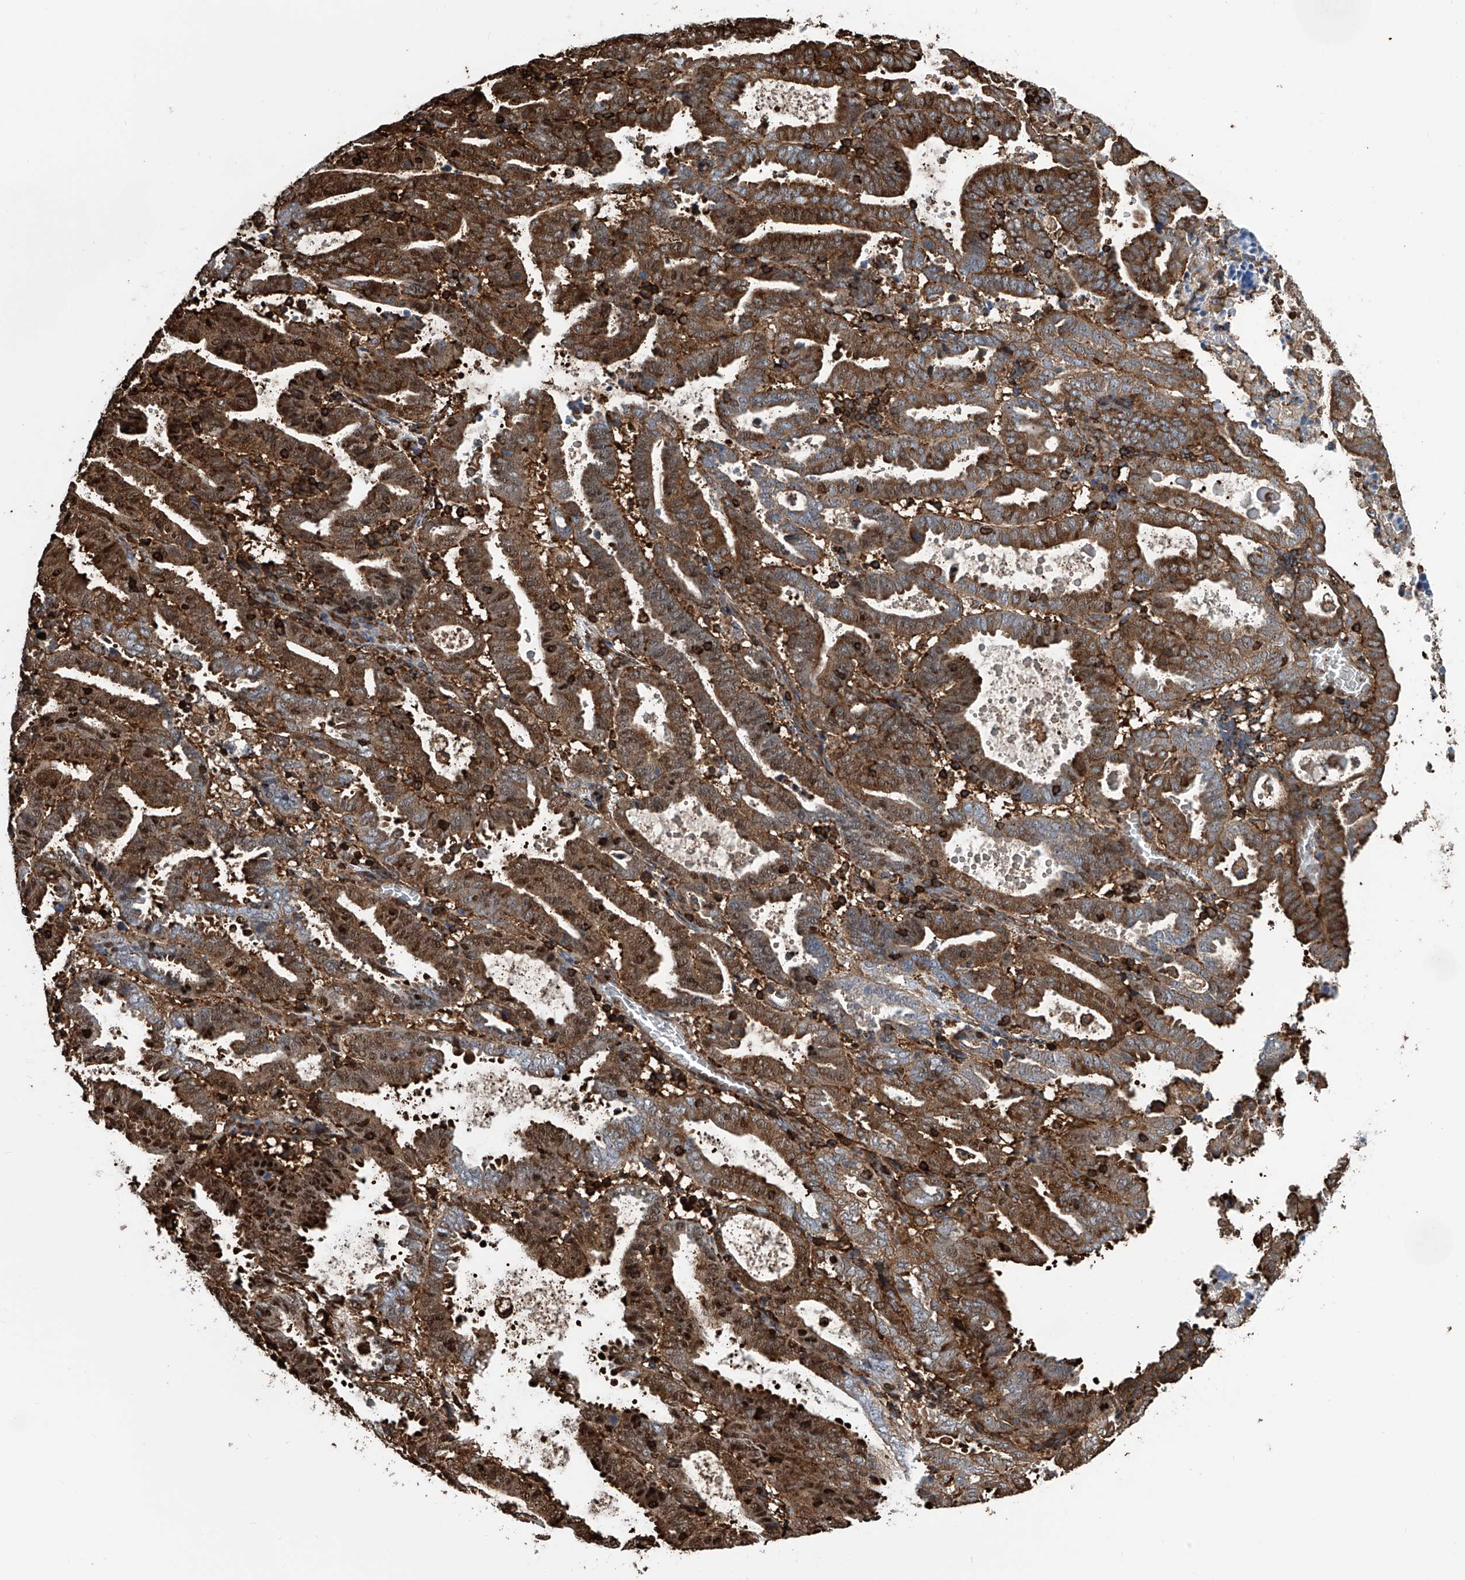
{"staining": {"intensity": "moderate", "quantity": ">75%", "location": "cytoplasmic/membranous,nuclear"}, "tissue": "endometrial cancer", "cell_type": "Tumor cells", "image_type": "cancer", "snomed": [{"axis": "morphology", "description": "Adenocarcinoma, NOS"}, {"axis": "topography", "description": "Uterus"}], "caption": "Immunohistochemical staining of human endometrial cancer (adenocarcinoma) demonstrates moderate cytoplasmic/membranous and nuclear protein positivity in approximately >75% of tumor cells.", "gene": "ZNF484", "patient": {"sex": "female", "age": 83}}